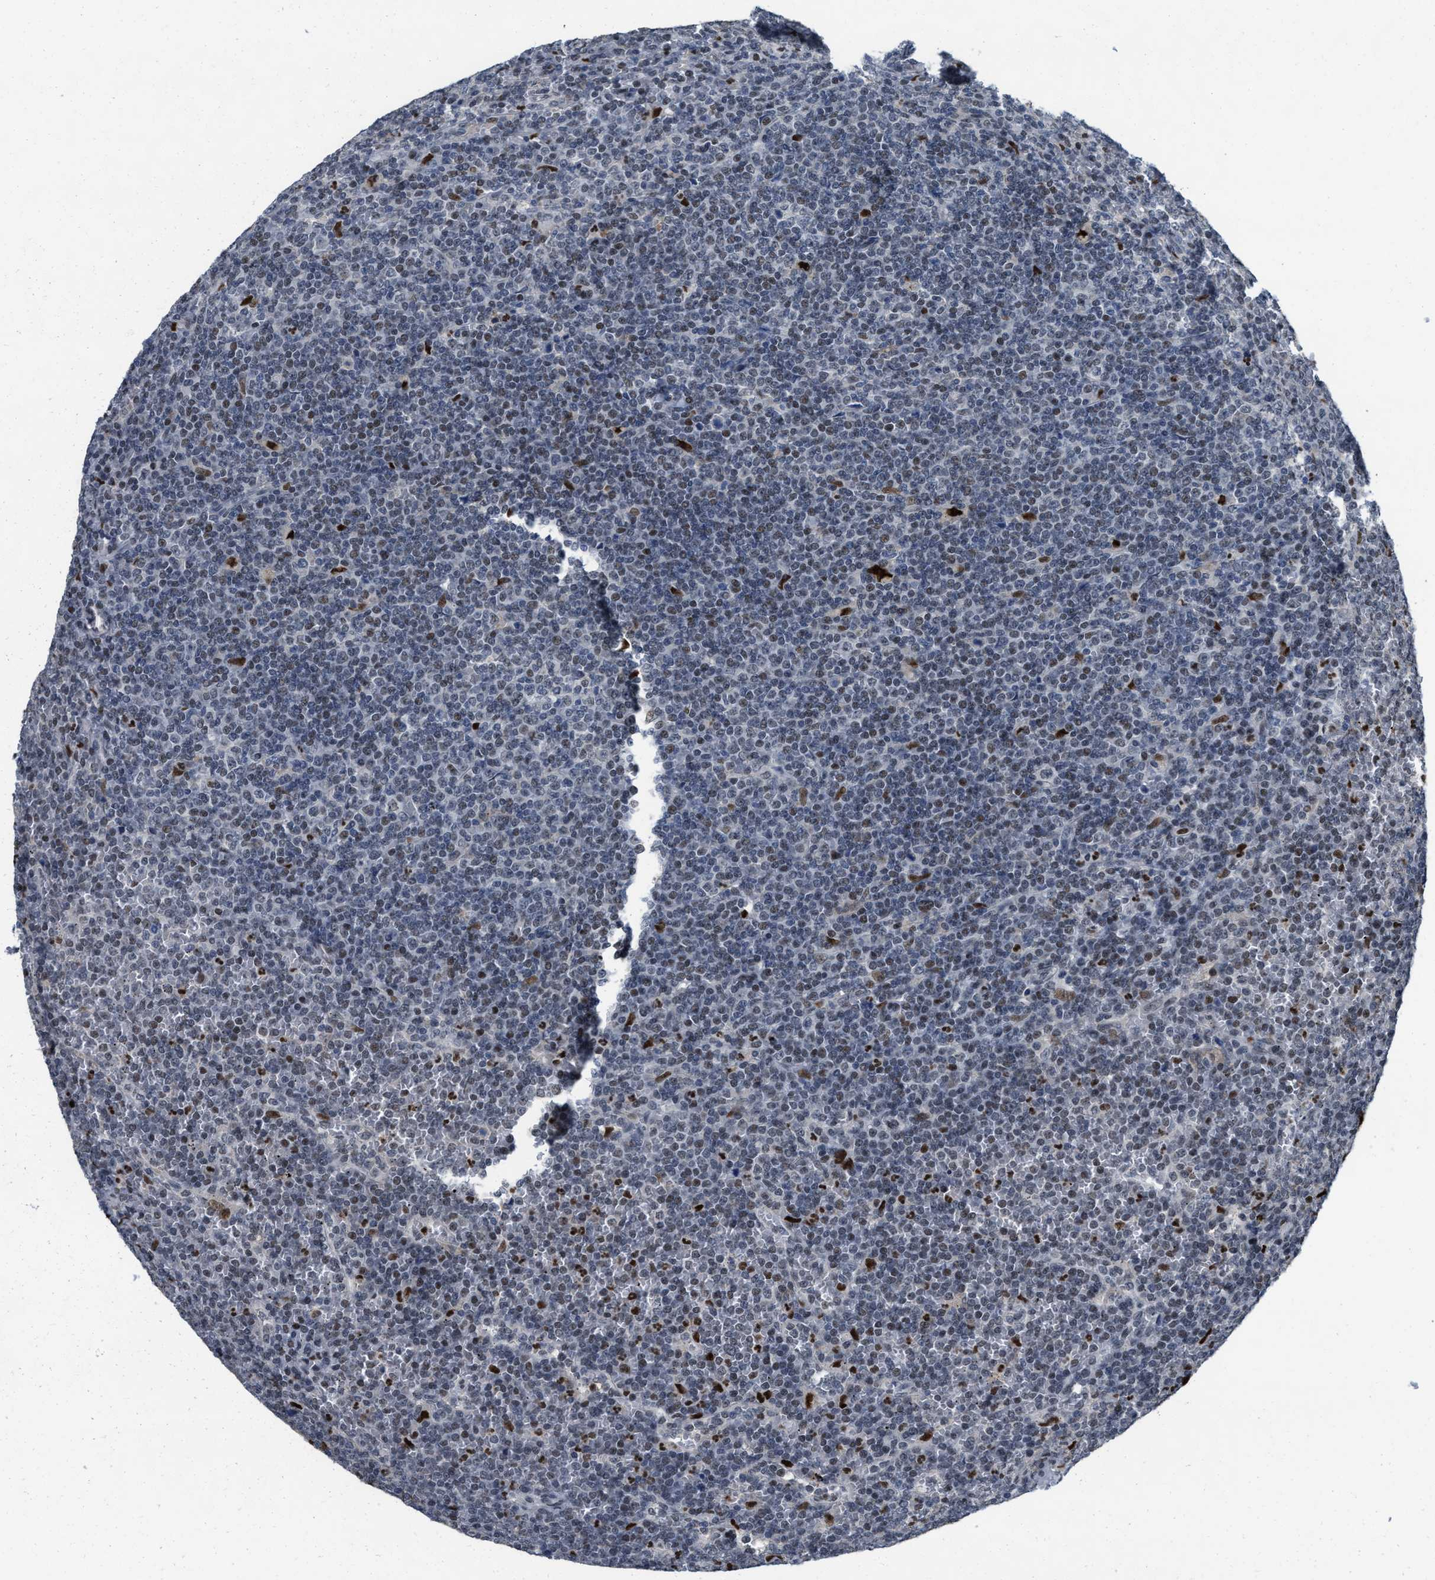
{"staining": {"intensity": "weak", "quantity": "25%-75%", "location": "nuclear"}, "tissue": "lymphoma", "cell_type": "Tumor cells", "image_type": "cancer", "snomed": [{"axis": "morphology", "description": "Malignant lymphoma, non-Hodgkin's type, Low grade"}, {"axis": "topography", "description": "Spleen"}], "caption": "Weak nuclear protein positivity is present in about 25%-75% of tumor cells in lymphoma.", "gene": "ZNF20", "patient": {"sex": "female", "age": 19}}